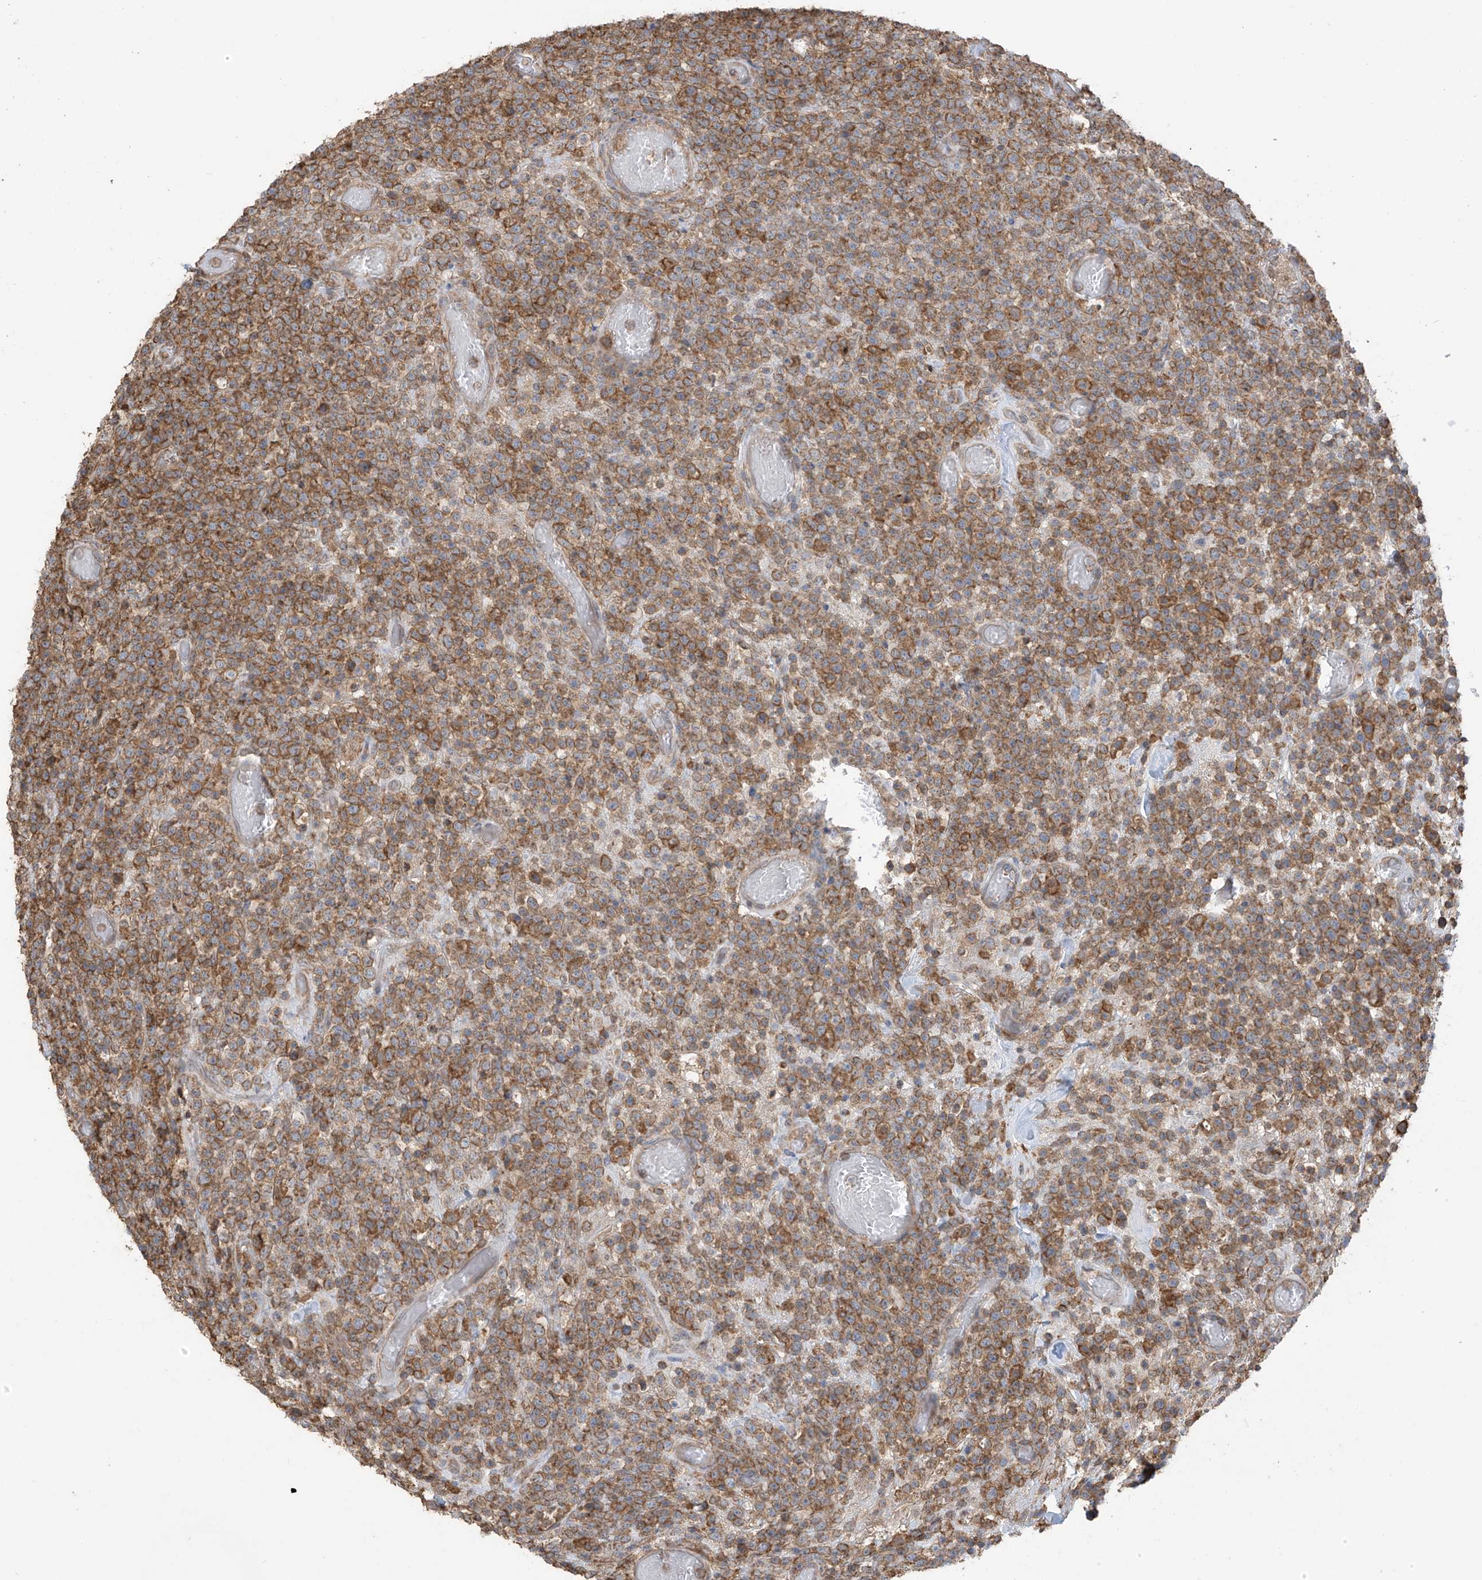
{"staining": {"intensity": "moderate", "quantity": ">75%", "location": "cytoplasmic/membranous"}, "tissue": "lymphoma", "cell_type": "Tumor cells", "image_type": "cancer", "snomed": [{"axis": "morphology", "description": "Malignant lymphoma, non-Hodgkin's type, High grade"}, {"axis": "topography", "description": "Colon"}], "caption": "The immunohistochemical stain labels moderate cytoplasmic/membranous staining in tumor cells of lymphoma tissue.", "gene": "COX10", "patient": {"sex": "female", "age": 53}}